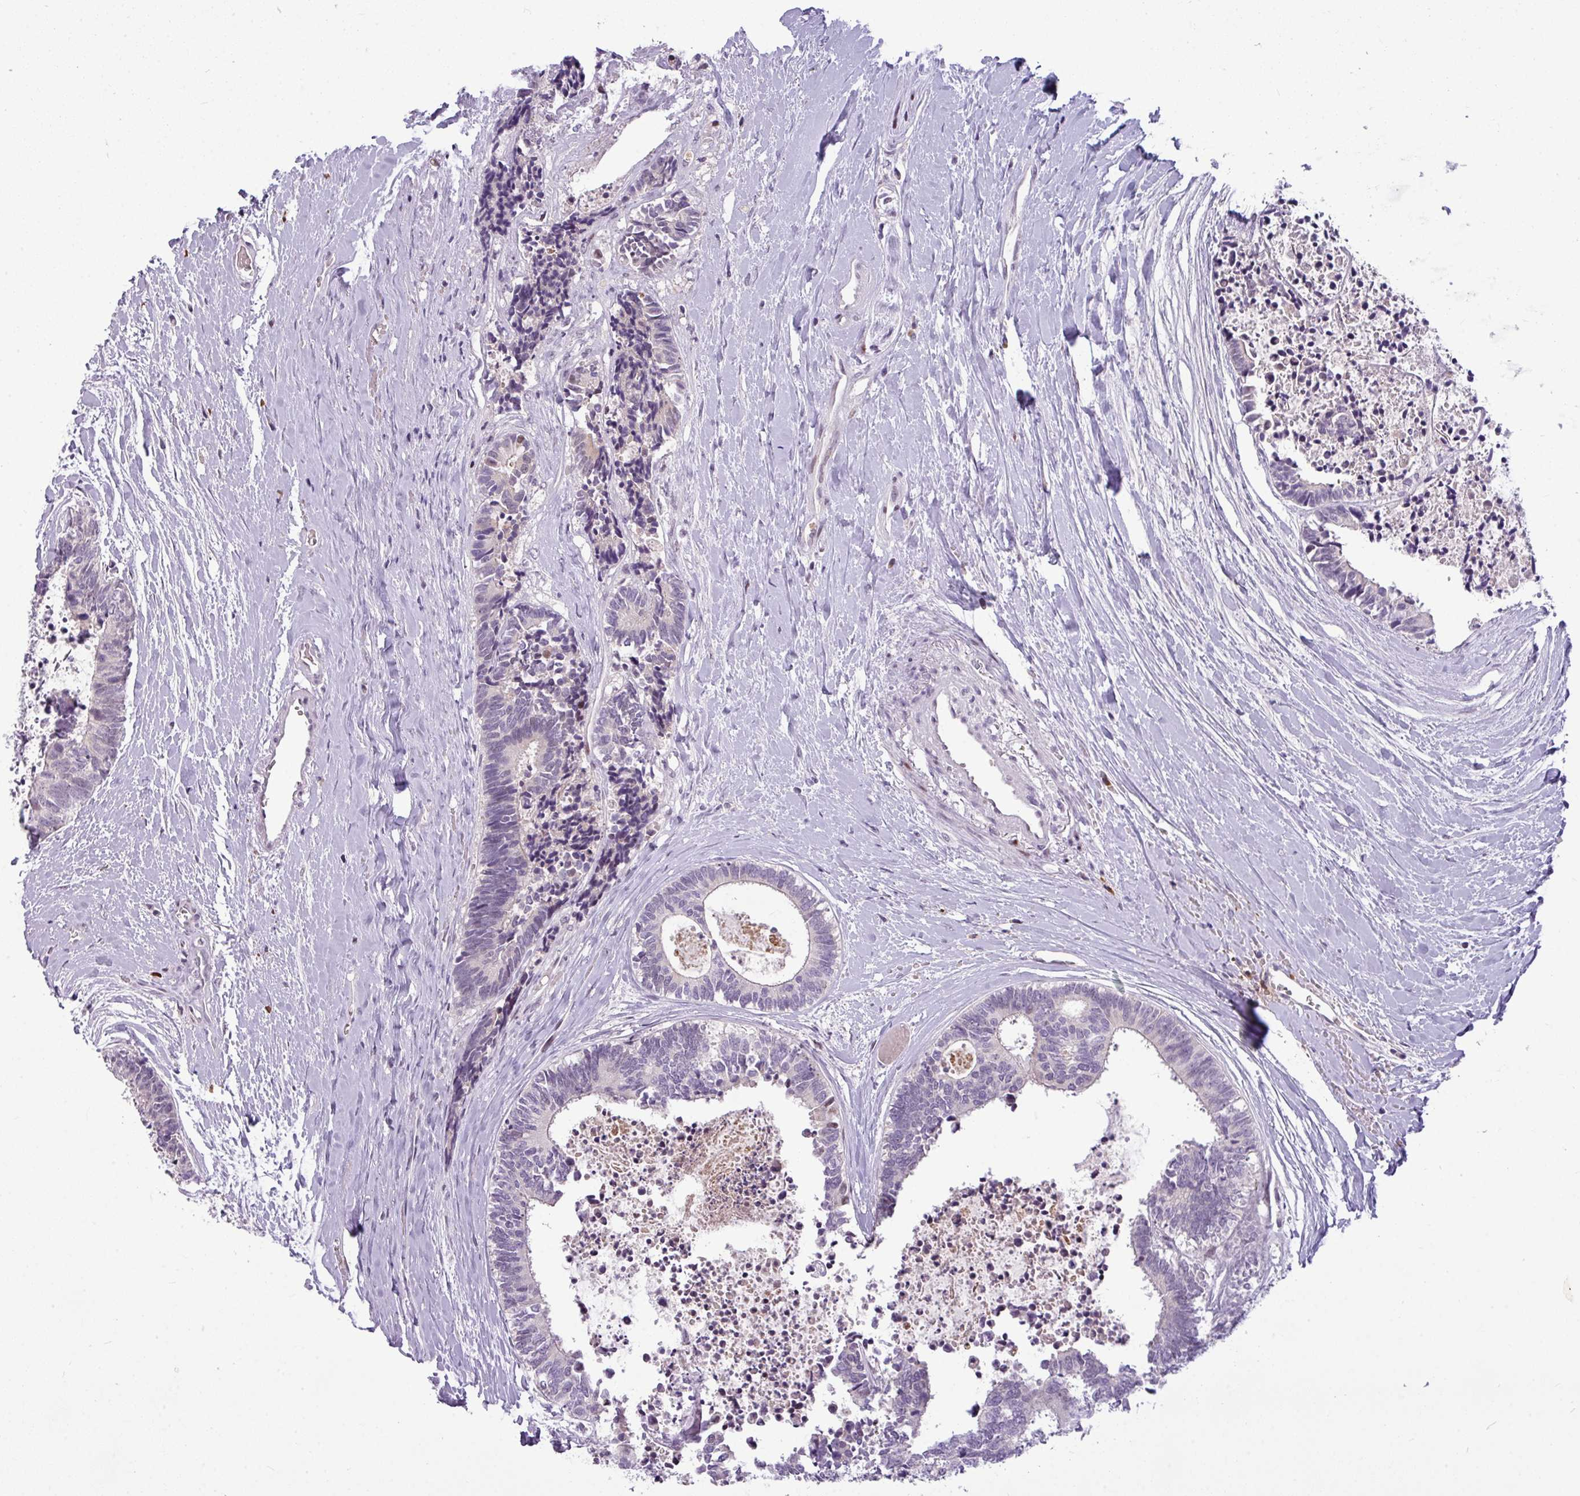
{"staining": {"intensity": "negative", "quantity": "none", "location": "none"}, "tissue": "colorectal cancer", "cell_type": "Tumor cells", "image_type": "cancer", "snomed": [{"axis": "morphology", "description": "Adenocarcinoma, NOS"}, {"axis": "topography", "description": "Colon"}, {"axis": "topography", "description": "Rectum"}], "caption": "IHC photomicrograph of neoplastic tissue: human colorectal cancer (adenocarcinoma) stained with DAB exhibits no significant protein expression in tumor cells.", "gene": "SLC66A2", "patient": {"sex": "male", "age": 57}}